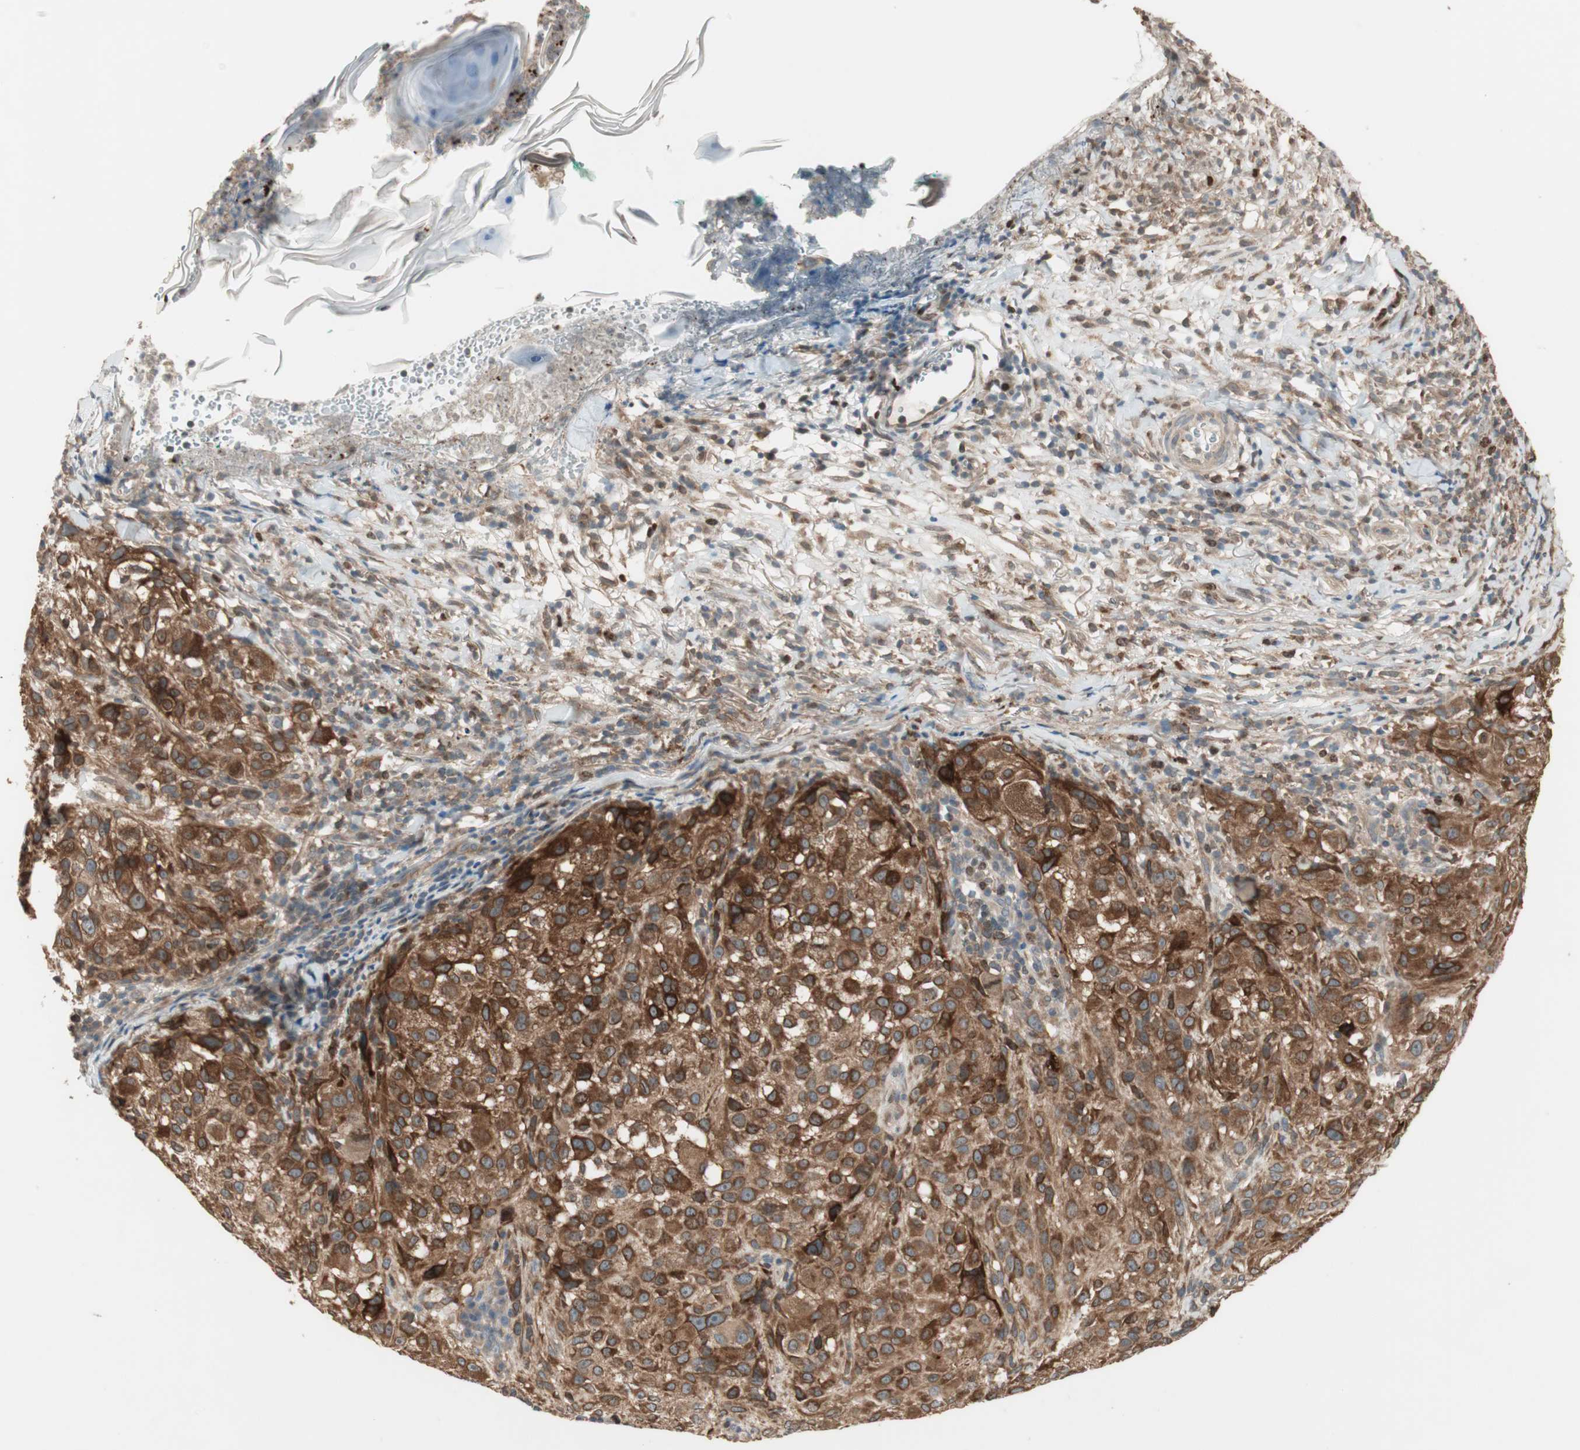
{"staining": {"intensity": "strong", "quantity": ">75%", "location": "cytoplasmic/membranous"}, "tissue": "melanoma", "cell_type": "Tumor cells", "image_type": "cancer", "snomed": [{"axis": "morphology", "description": "Necrosis, NOS"}, {"axis": "morphology", "description": "Malignant melanoma, NOS"}, {"axis": "topography", "description": "Skin"}], "caption": "Tumor cells demonstrate high levels of strong cytoplasmic/membranous positivity in about >75% of cells in human melanoma.", "gene": "ATP6AP2", "patient": {"sex": "female", "age": 87}}